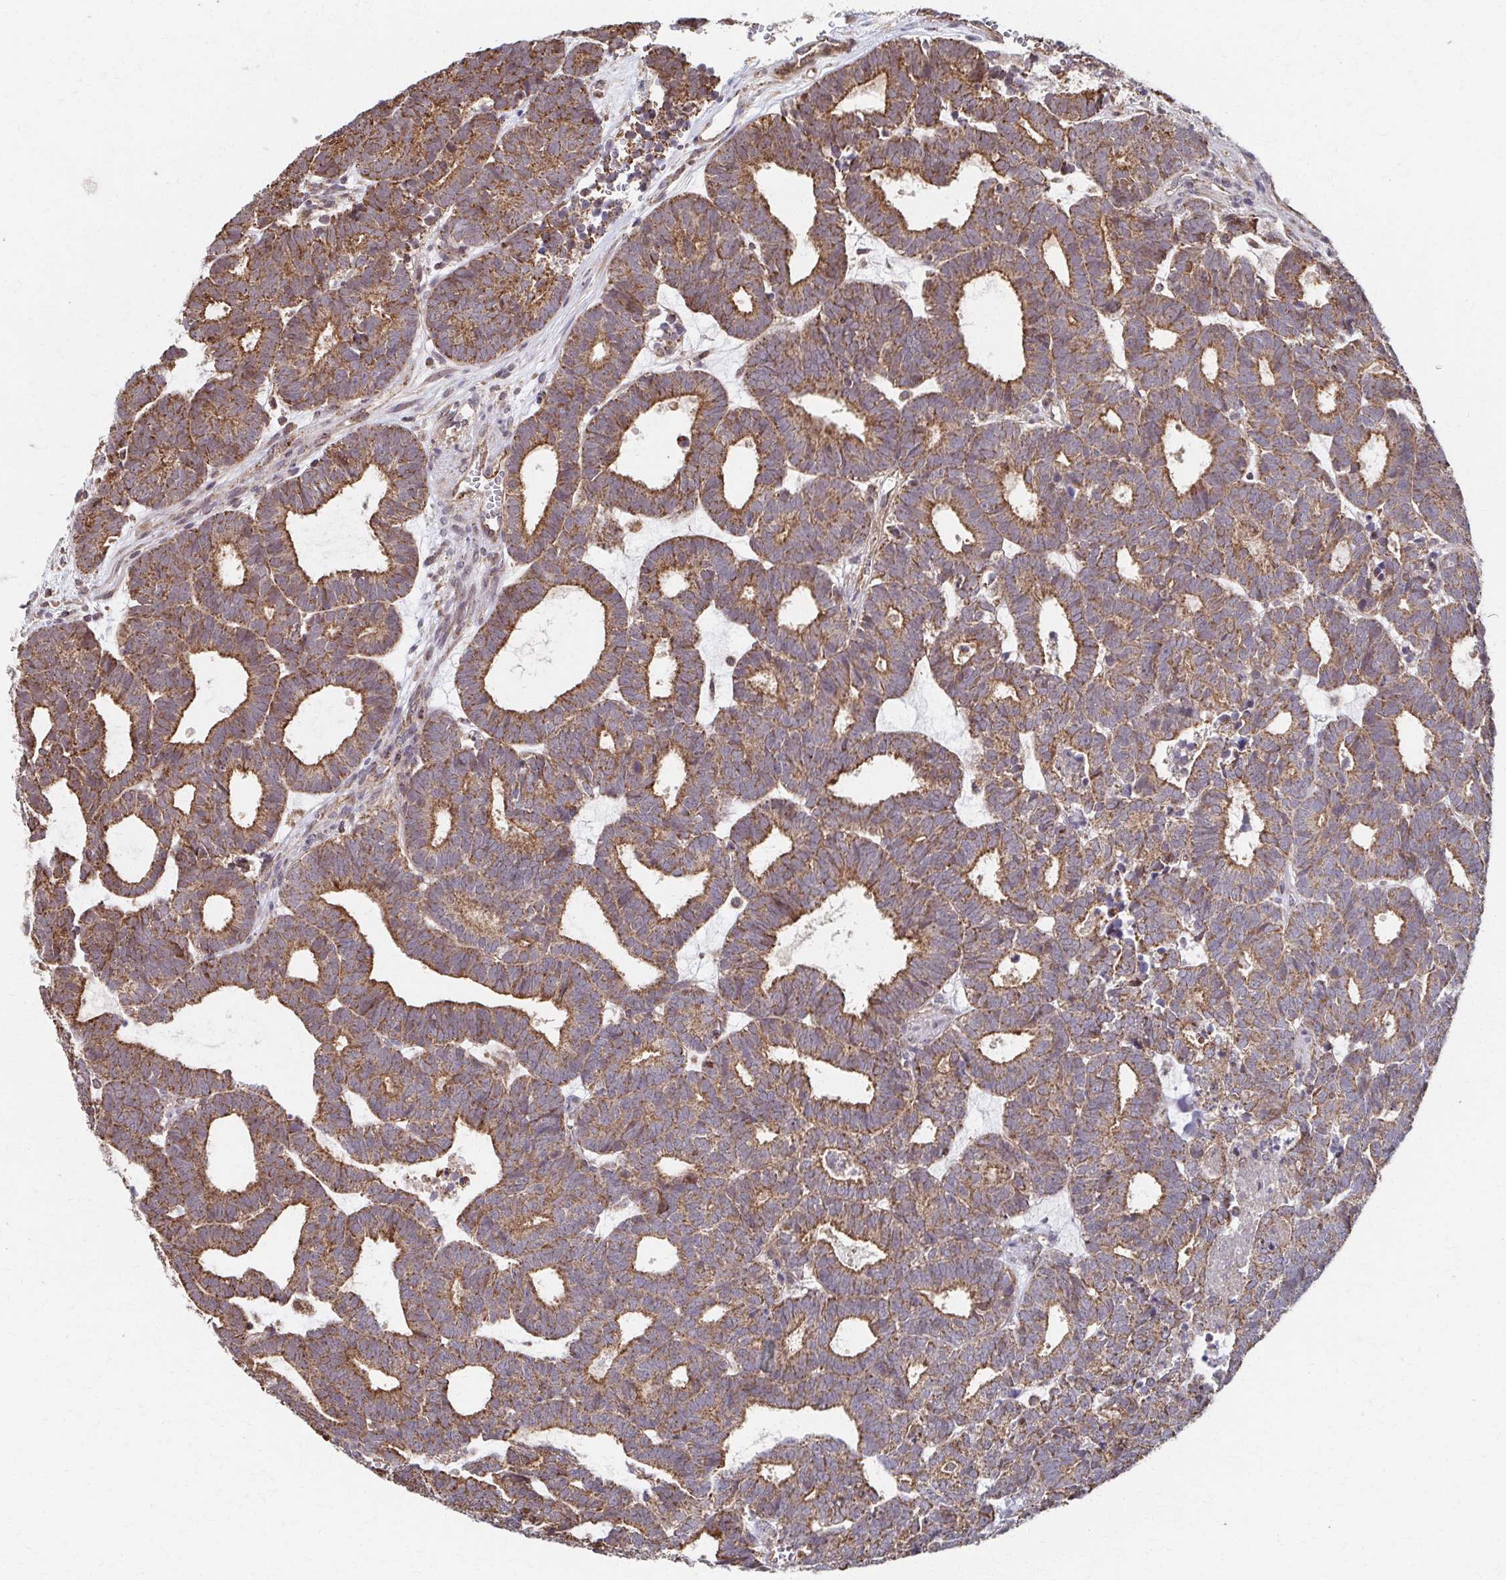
{"staining": {"intensity": "moderate", "quantity": ">75%", "location": "cytoplasmic/membranous"}, "tissue": "head and neck cancer", "cell_type": "Tumor cells", "image_type": "cancer", "snomed": [{"axis": "morphology", "description": "Adenocarcinoma, NOS"}, {"axis": "topography", "description": "Head-Neck"}], "caption": "Tumor cells show medium levels of moderate cytoplasmic/membranous expression in about >75% of cells in adenocarcinoma (head and neck).", "gene": "KLHL34", "patient": {"sex": "female", "age": 81}}